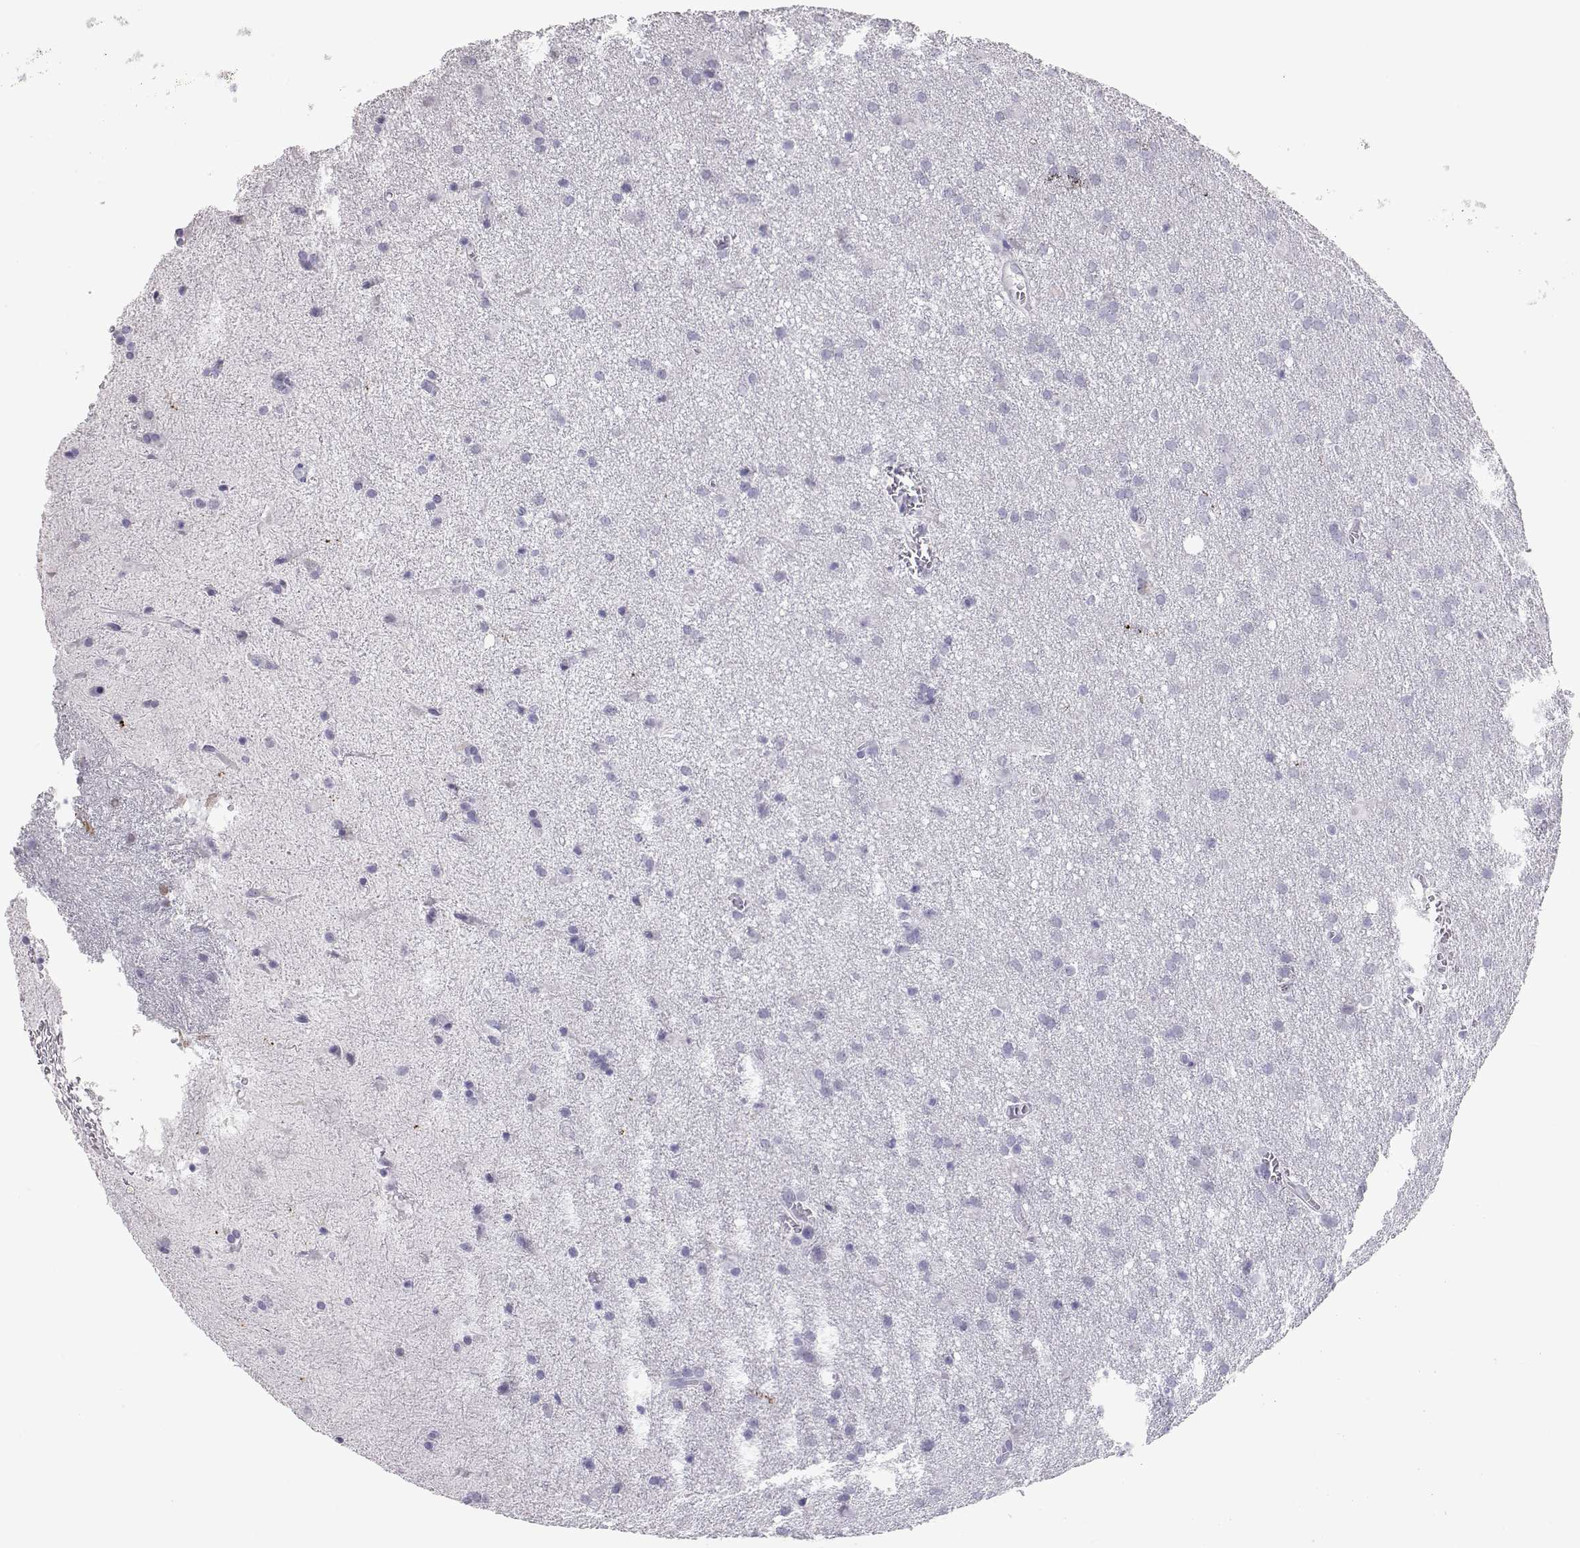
{"staining": {"intensity": "negative", "quantity": "none", "location": "none"}, "tissue": "glioma", "cell_type": "Tumor cells", "image_type": "cancer", "snomed": [{"axis": "morphology", "description": "Glioma, malignant, Low grade"}, {"axis": "topography", "description": "Brain"}], "caption": "Photomicrograph shows no significant protein positivity in tumor cells of malignant low-grade glioma.", "gene": "PMCH", "patient": {"sex": "male", "age": 58}}